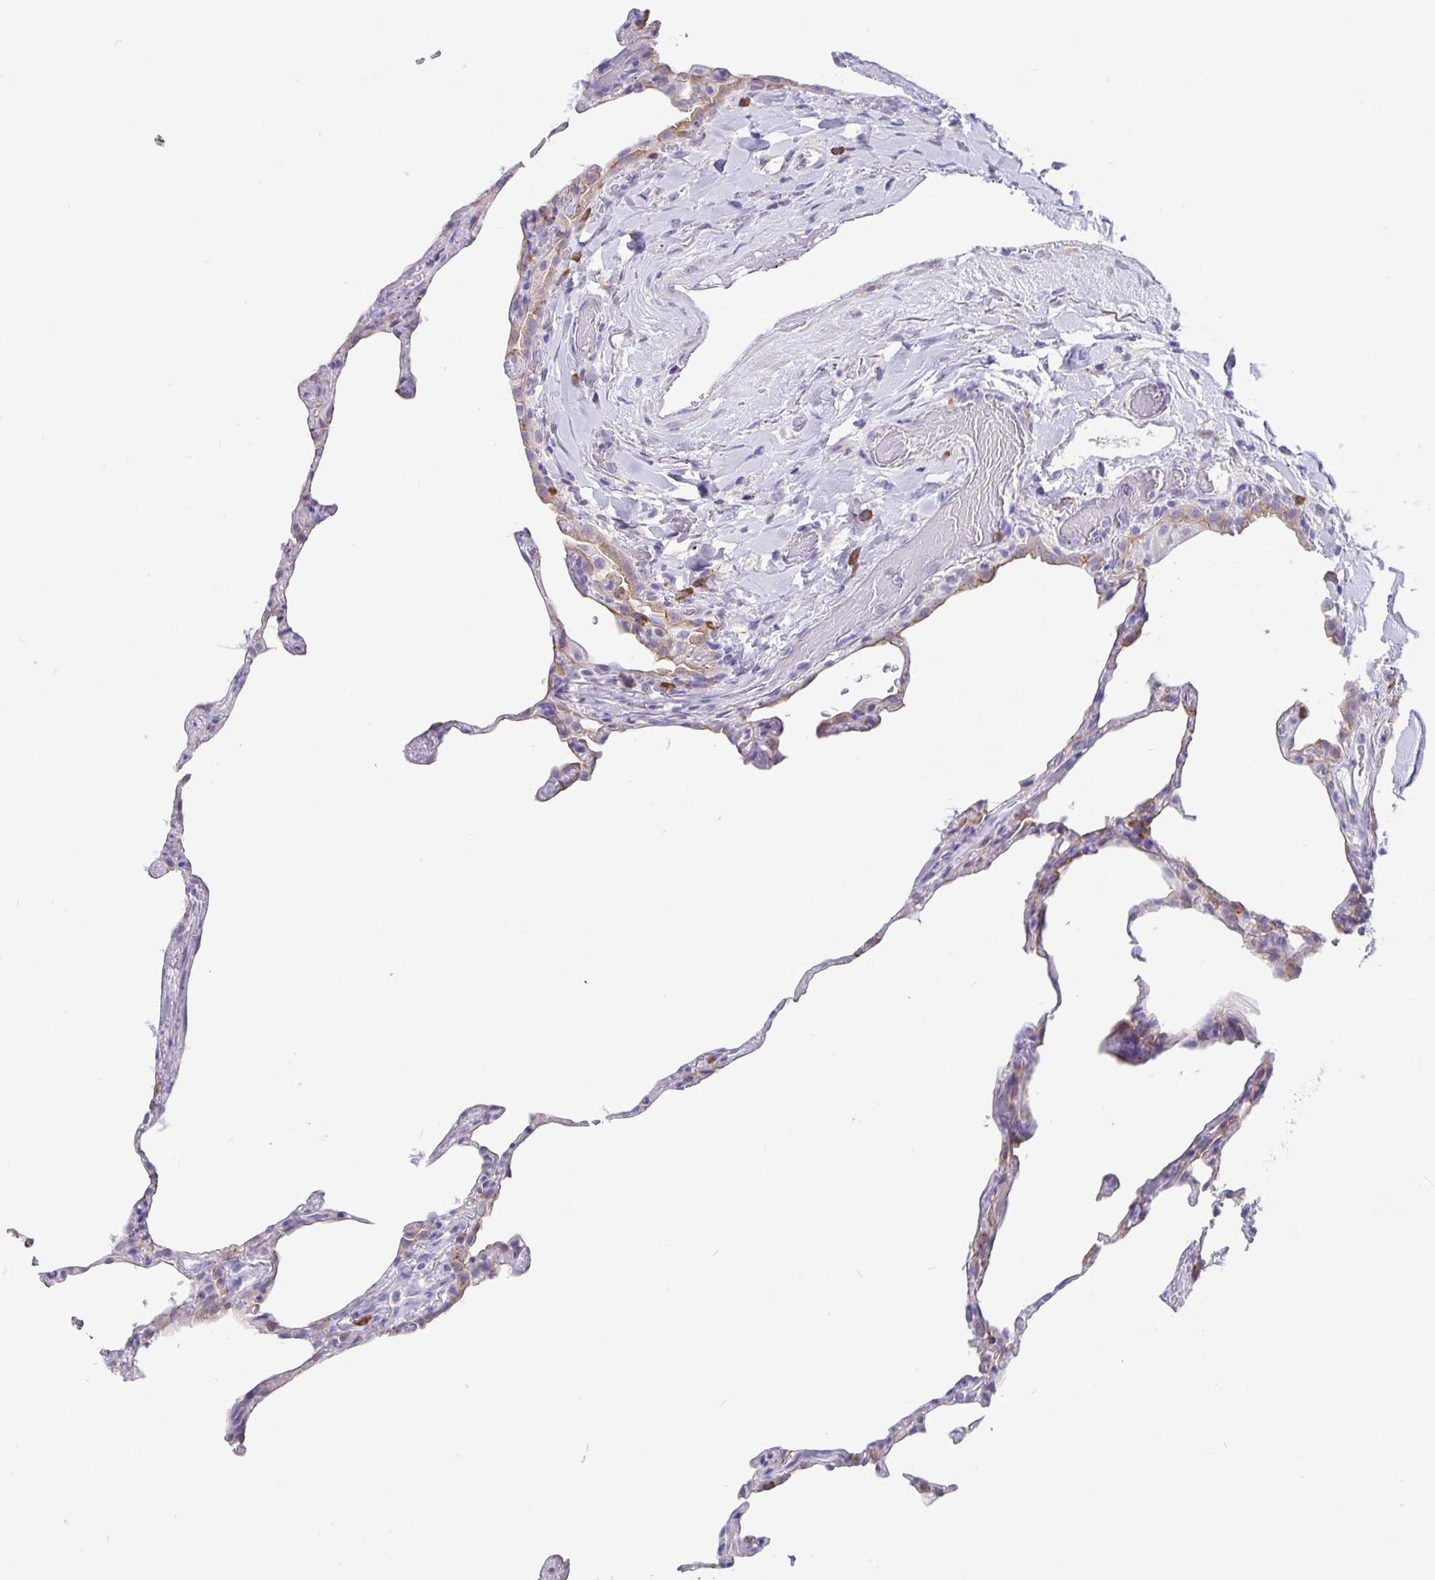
{"staining": {"intensity": "negative", "quantity": "none", "location": "none"}, "tissue": "lung", "cell_type": "Alveolar cells", "image_type": "normal", "snomed": [{"axis": "morphology", "description": "Normal tissue, NOS"}, {"axis": "topography", "description": "Lung"}], "caption": "This is an immunohistochemistry photomicrograph of benign human lung. There is no expression in alveolar cells.", "gene": "ERMN", "patient": {"sex": "female", "age": 57}}